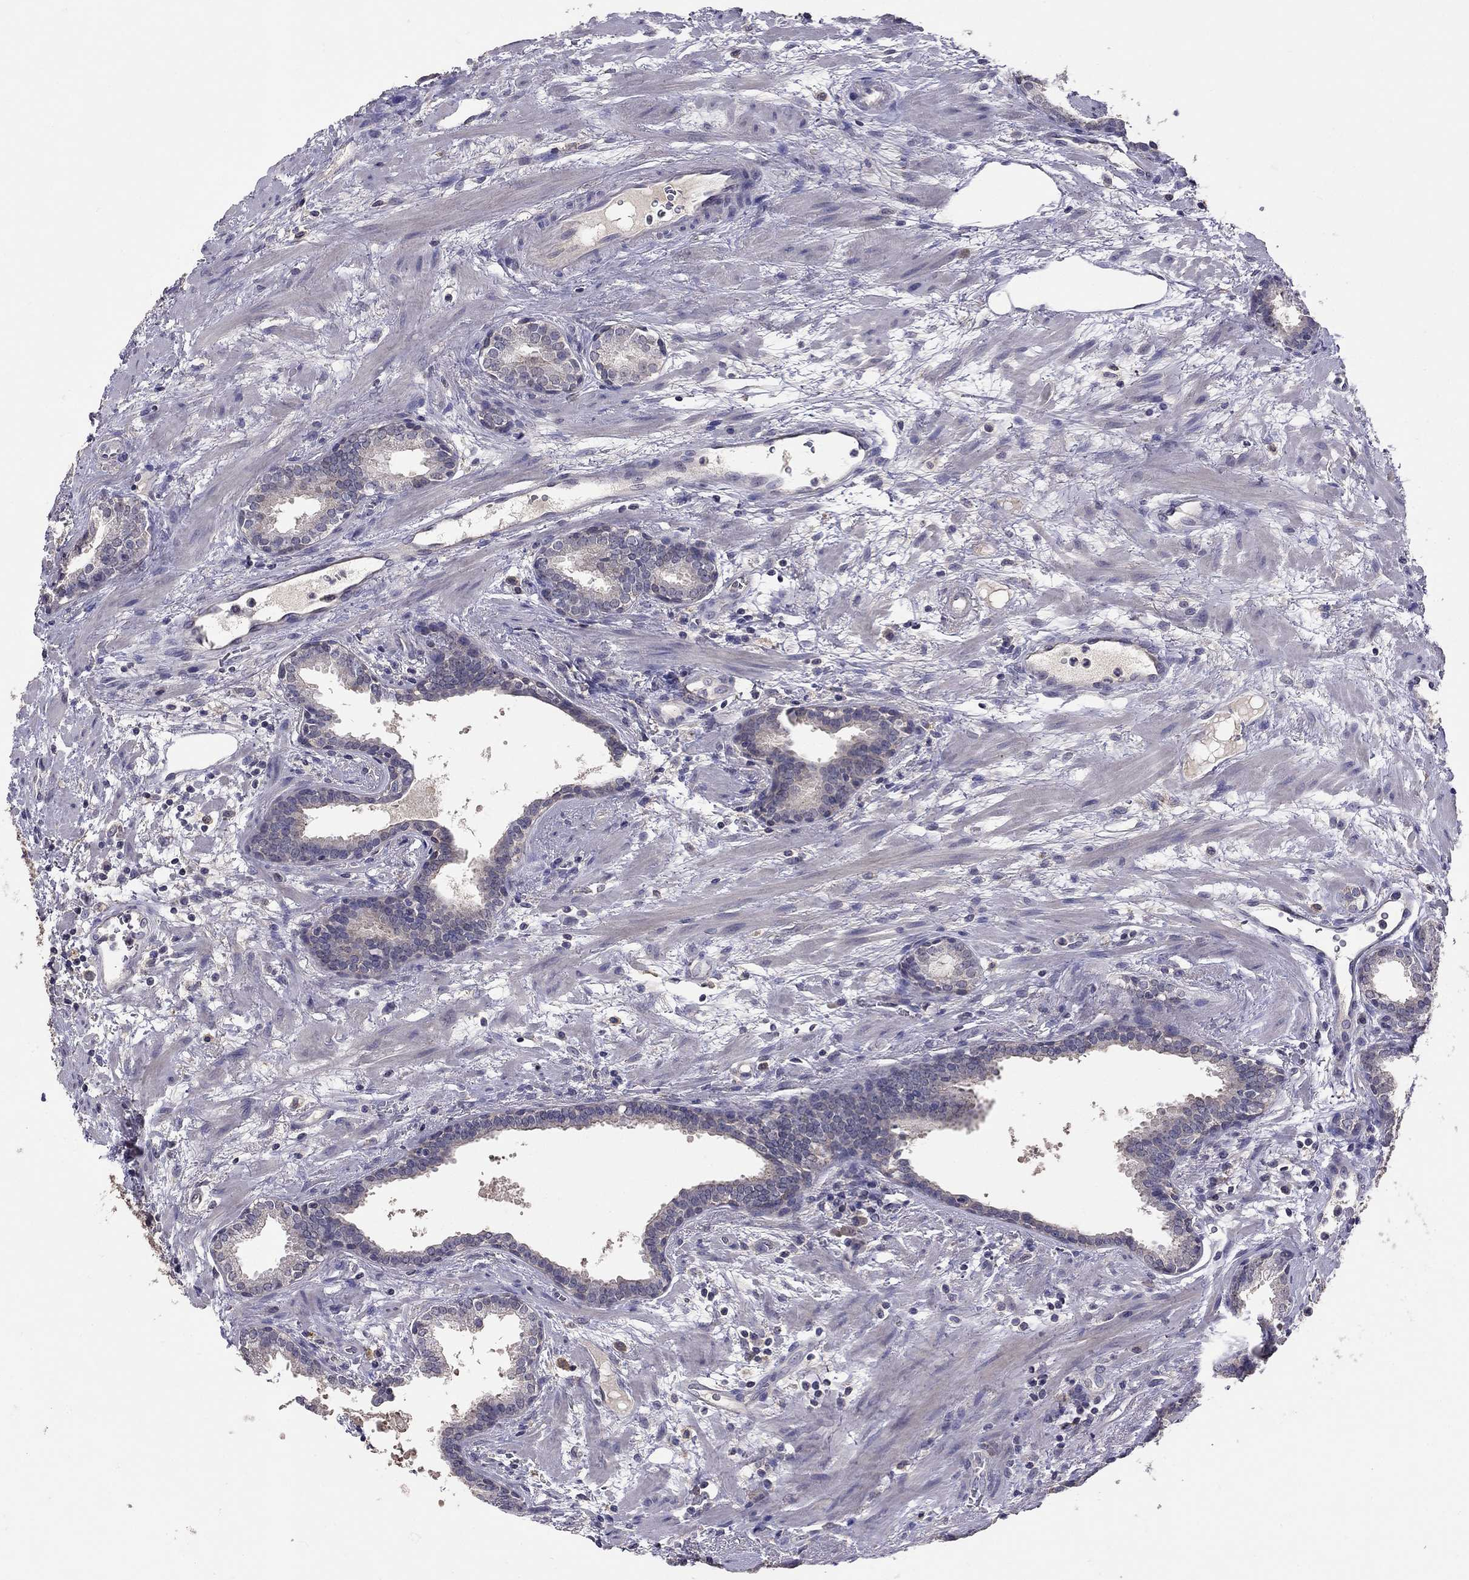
{"staining": {"intensity": "negative", "quantity": "none", "location": "none"}, "tissue": "prostate cancer", "cell_type": "Tumor cells", "image_type": "cancer", "snomed": [{"axis": "morphology", "description": "Adenocarcinoma, NOS"}, {"axis": "topography", "description": "Prostate"}], "caption": "The IHC image has no significant expression in tumor cells of prostate cancer tissue.", "gene": "RTP5", "patient": {"sex": "male", "age": 66}}